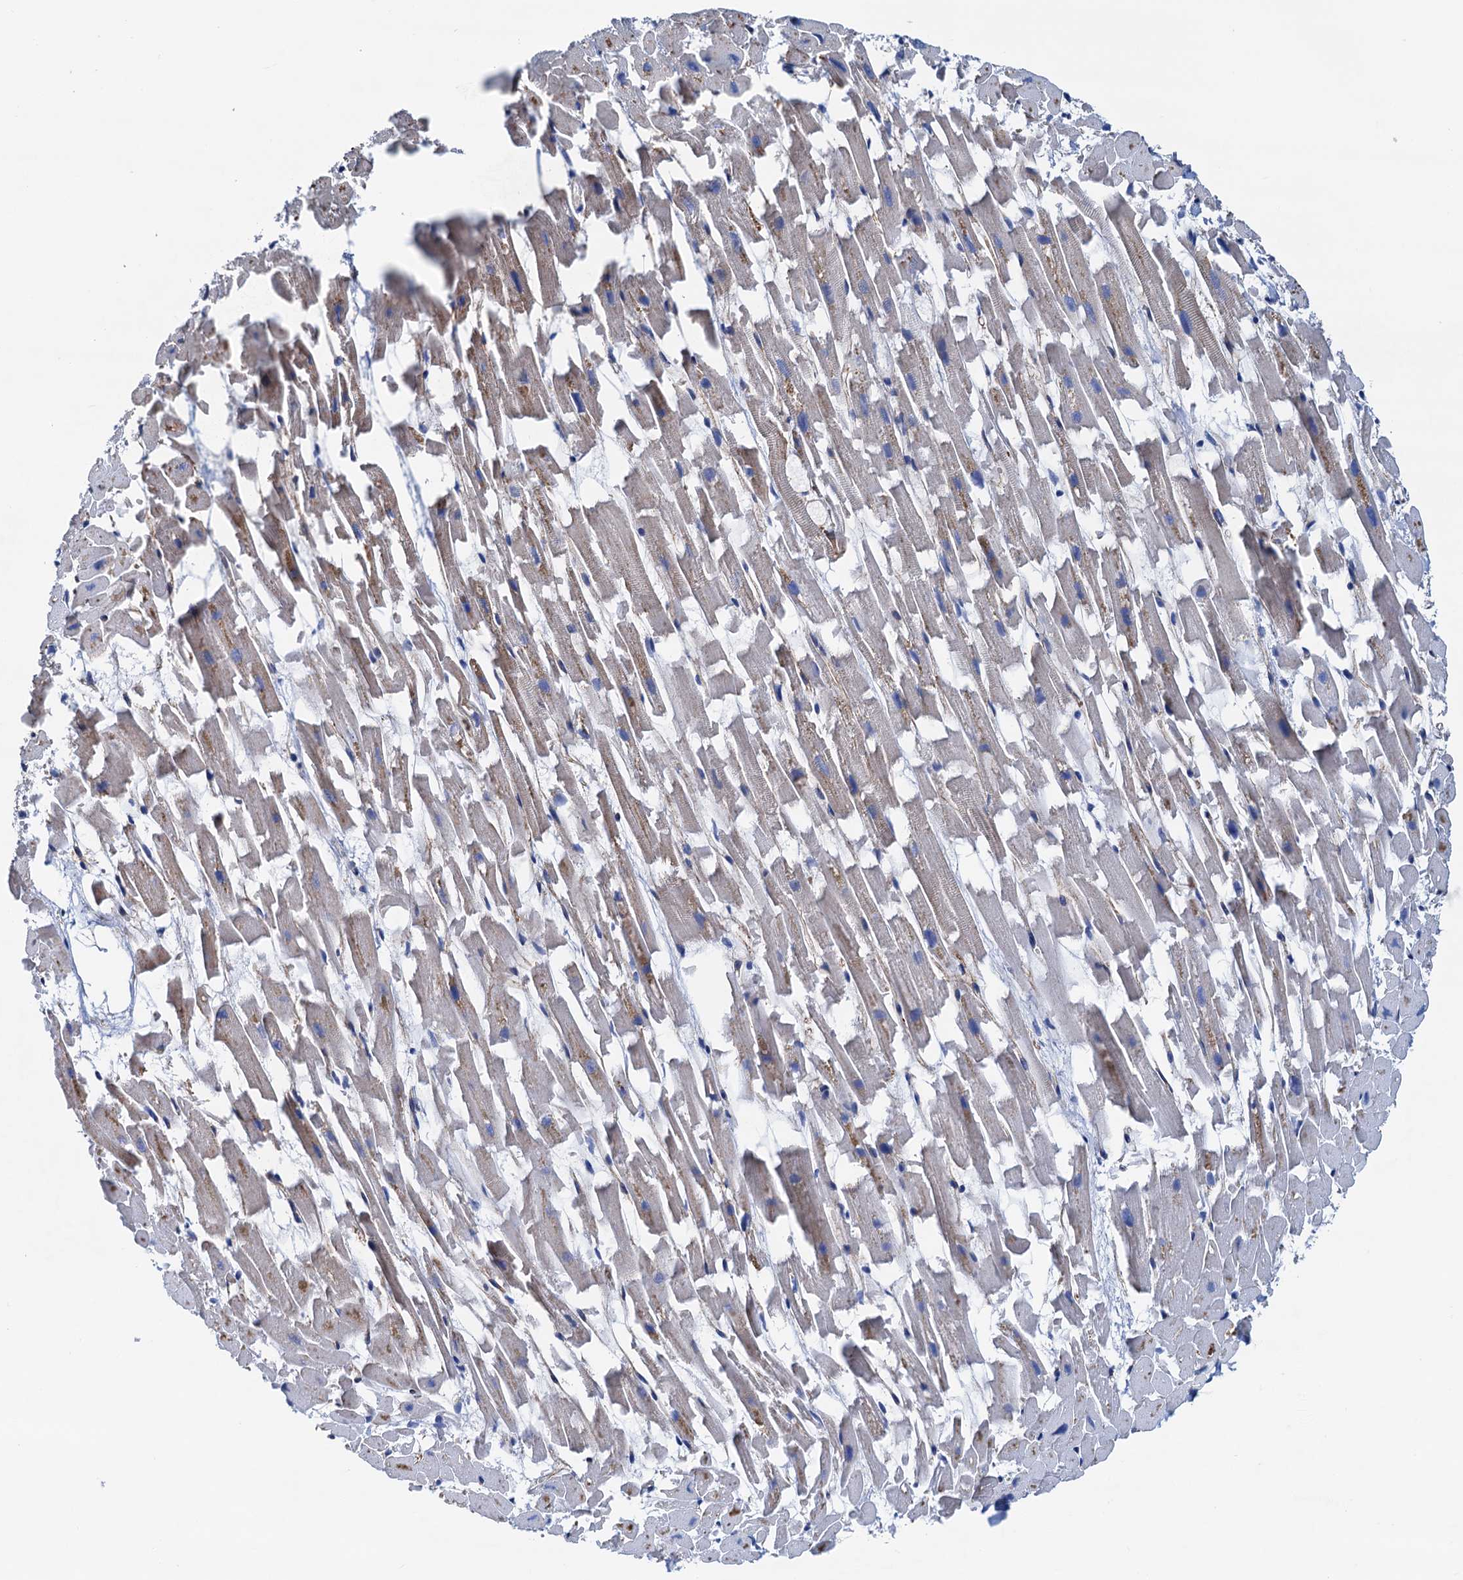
{"staining": {"intensity": "moderate", "quantity": "25%-75%", "location": "cytoplasmic/membranous"}, "tissue": "heart muscle", "cell_type": "Cardiomyocytes", "image_type": "normal", "snomed": [{"axis": "morphology", "description": "Normal tissue, NOS"}, {"axis": "topography", "description": "Heart"}], "caption": "Normal heart muscle displays moderate cytoplasmic/membranous staining in about 25%-75% of cardiomyocytes.", "gene": "RASSF9", "patient": {"sex": "female", "age": 64}}